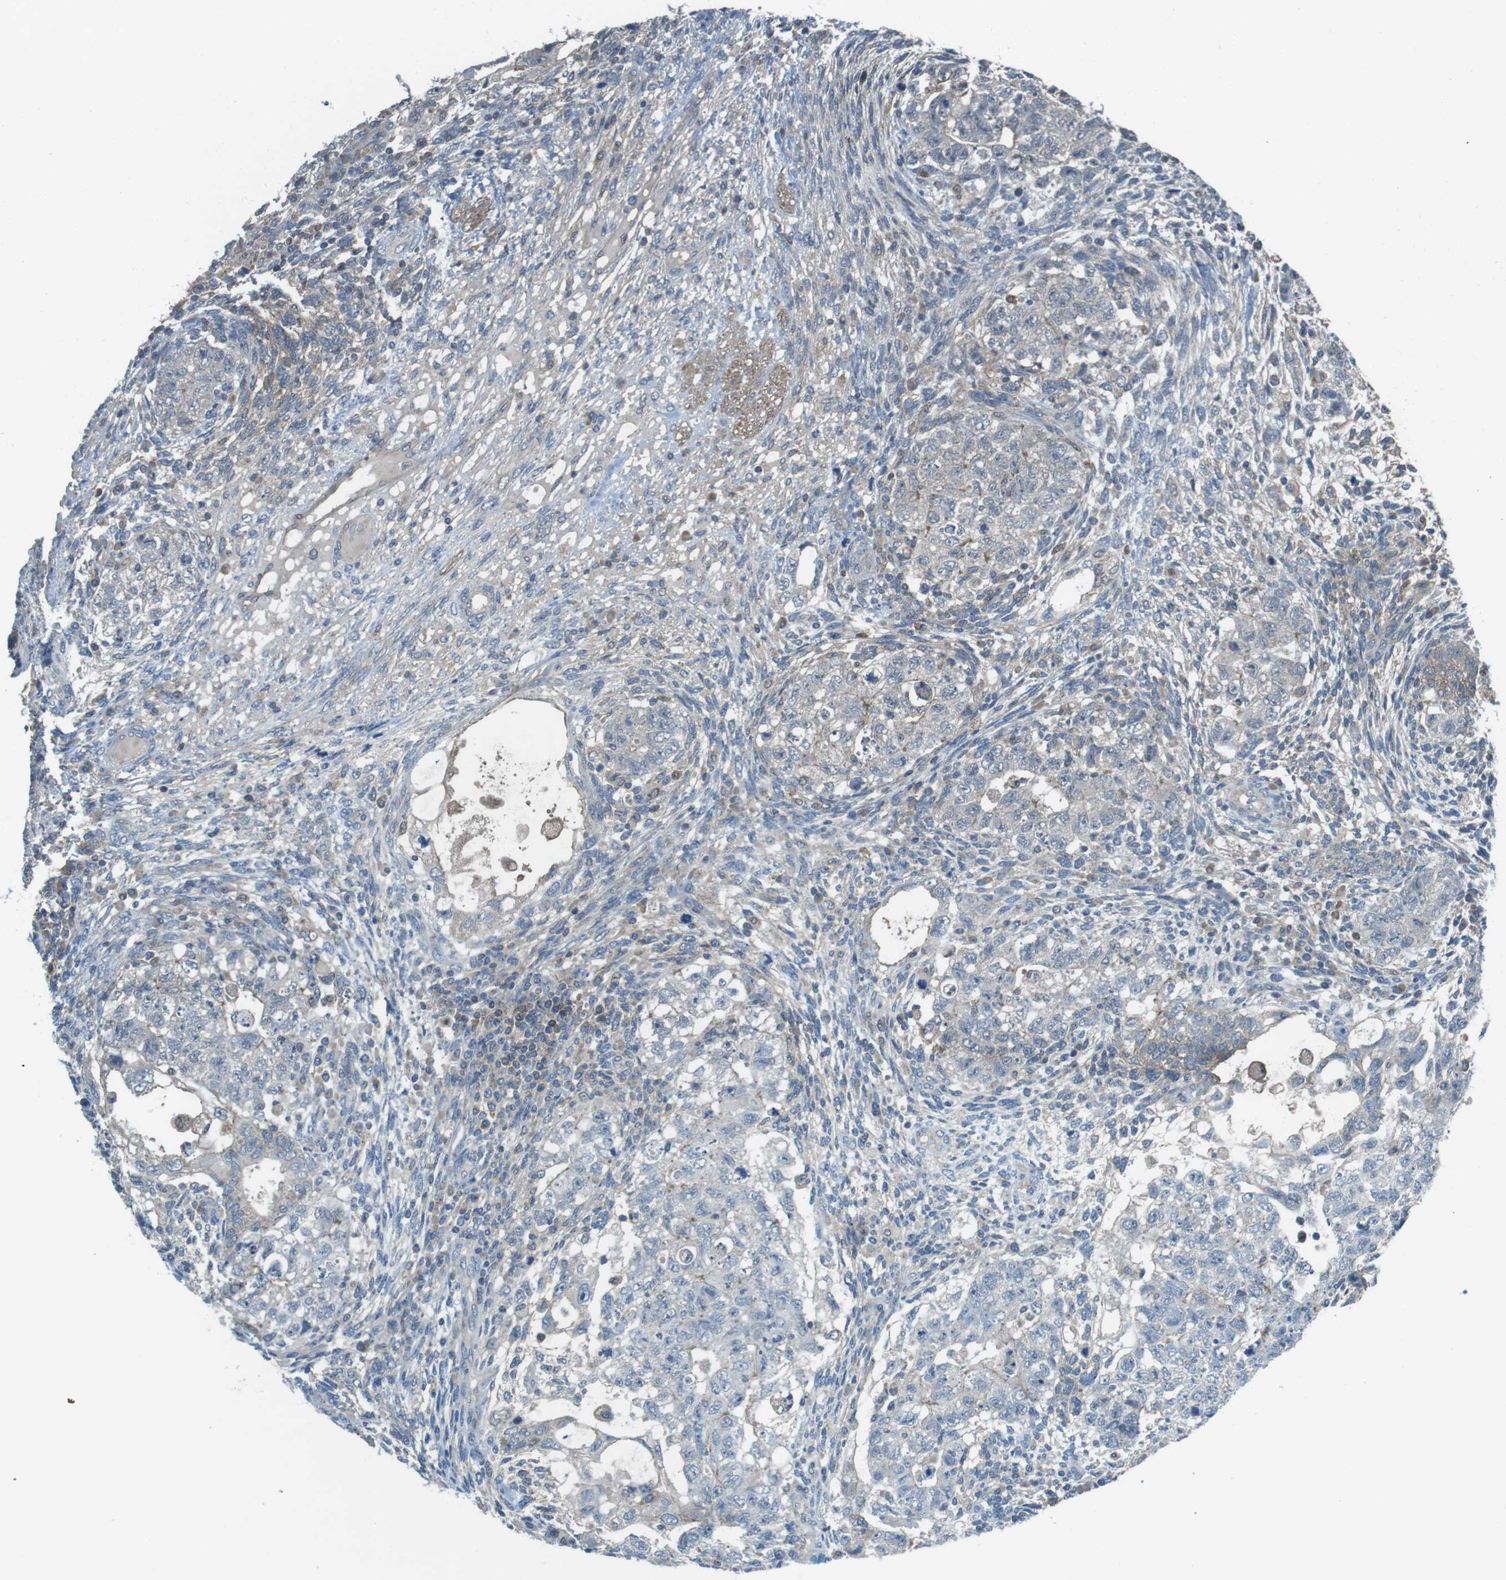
{"staining": {"intensity": "negative", "quantity": "none", "location": "none"}, "tissue": "testis cancer", "cell_type": "Tumor cells", "image_type": "cancer", "snomed": [{"axis": "morphology", "description": "Normal tissue, NOS"}, {"axis": "morphology", "description": "Carcinoma, Embryonal, NOS"}, {"axis": "topography", "description": "Testis"}], "caption": "A micrograph of testis cancer (embryonal carcinoma) stained for a protein demonstrates no brown staining in tumor cells. (DAB (3,3'-diaminobenzidine) immunohistochemistry (IHC) visualized using brightfield microscopy, high magnification).", "gene": "LRRC3B", "patient": {"sex": "male", "age": 36}}